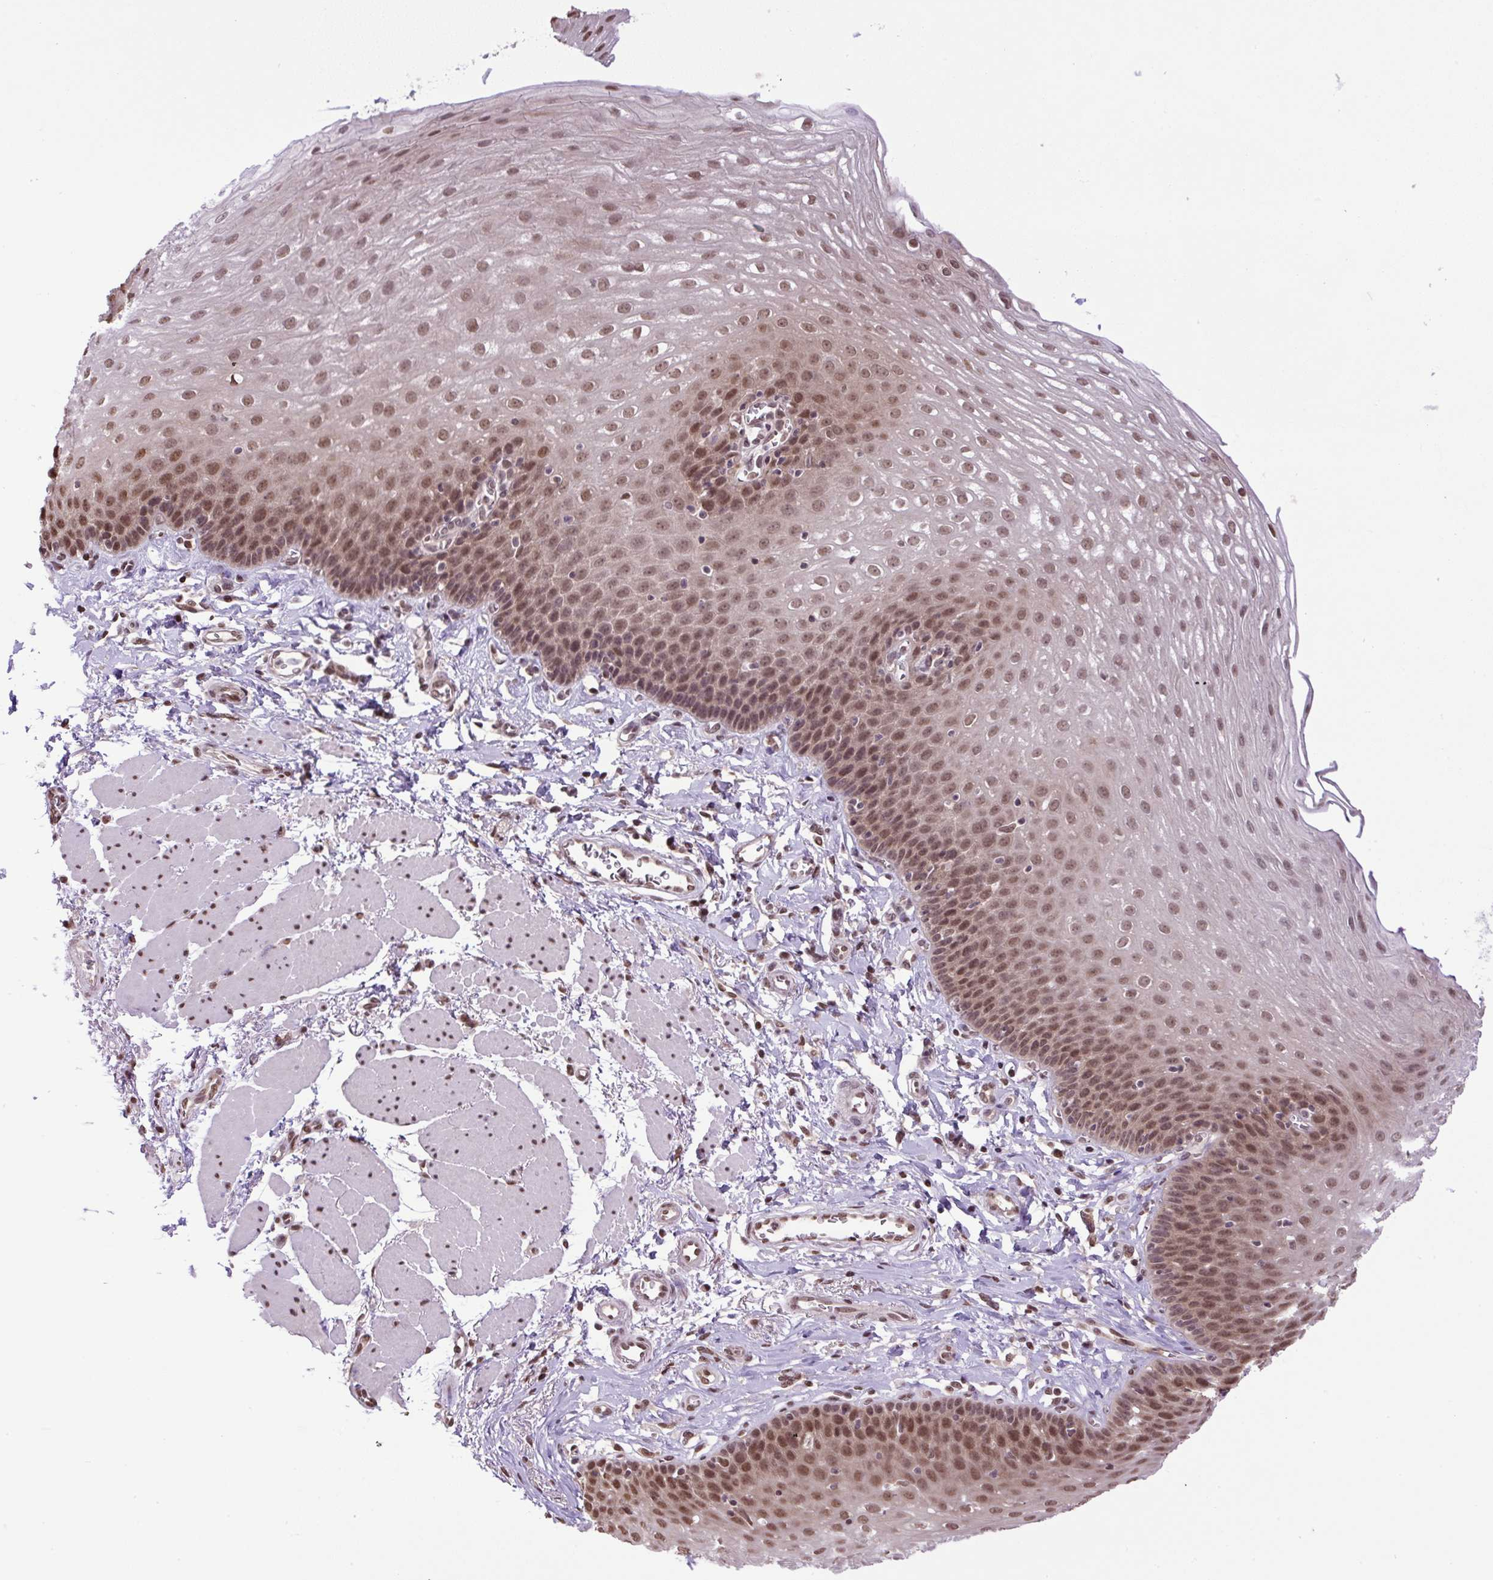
{"staining": {"intensity": "moderate", "quantity": ">75%", "location": "nuclear"}, "tissue": "esophagus", "cell_type": "Squamous epithelial cells", "image_type": "normal", "snomed": [{"axis": "morphology", "description": "Normal tissue, NOS"}, {"axis": "topography", "description": "Esophagus"}], "caption": "This histopathology image demonstrates normal esophagus stained with immunohistochemistry to label a protein in brown. The nuclear of squamous epithelial cells show moderate positivity for the protein. Nuclei are counter-stained blue.", "gene": "SGTA", "patient": {"sex": "female", "age": 81}}